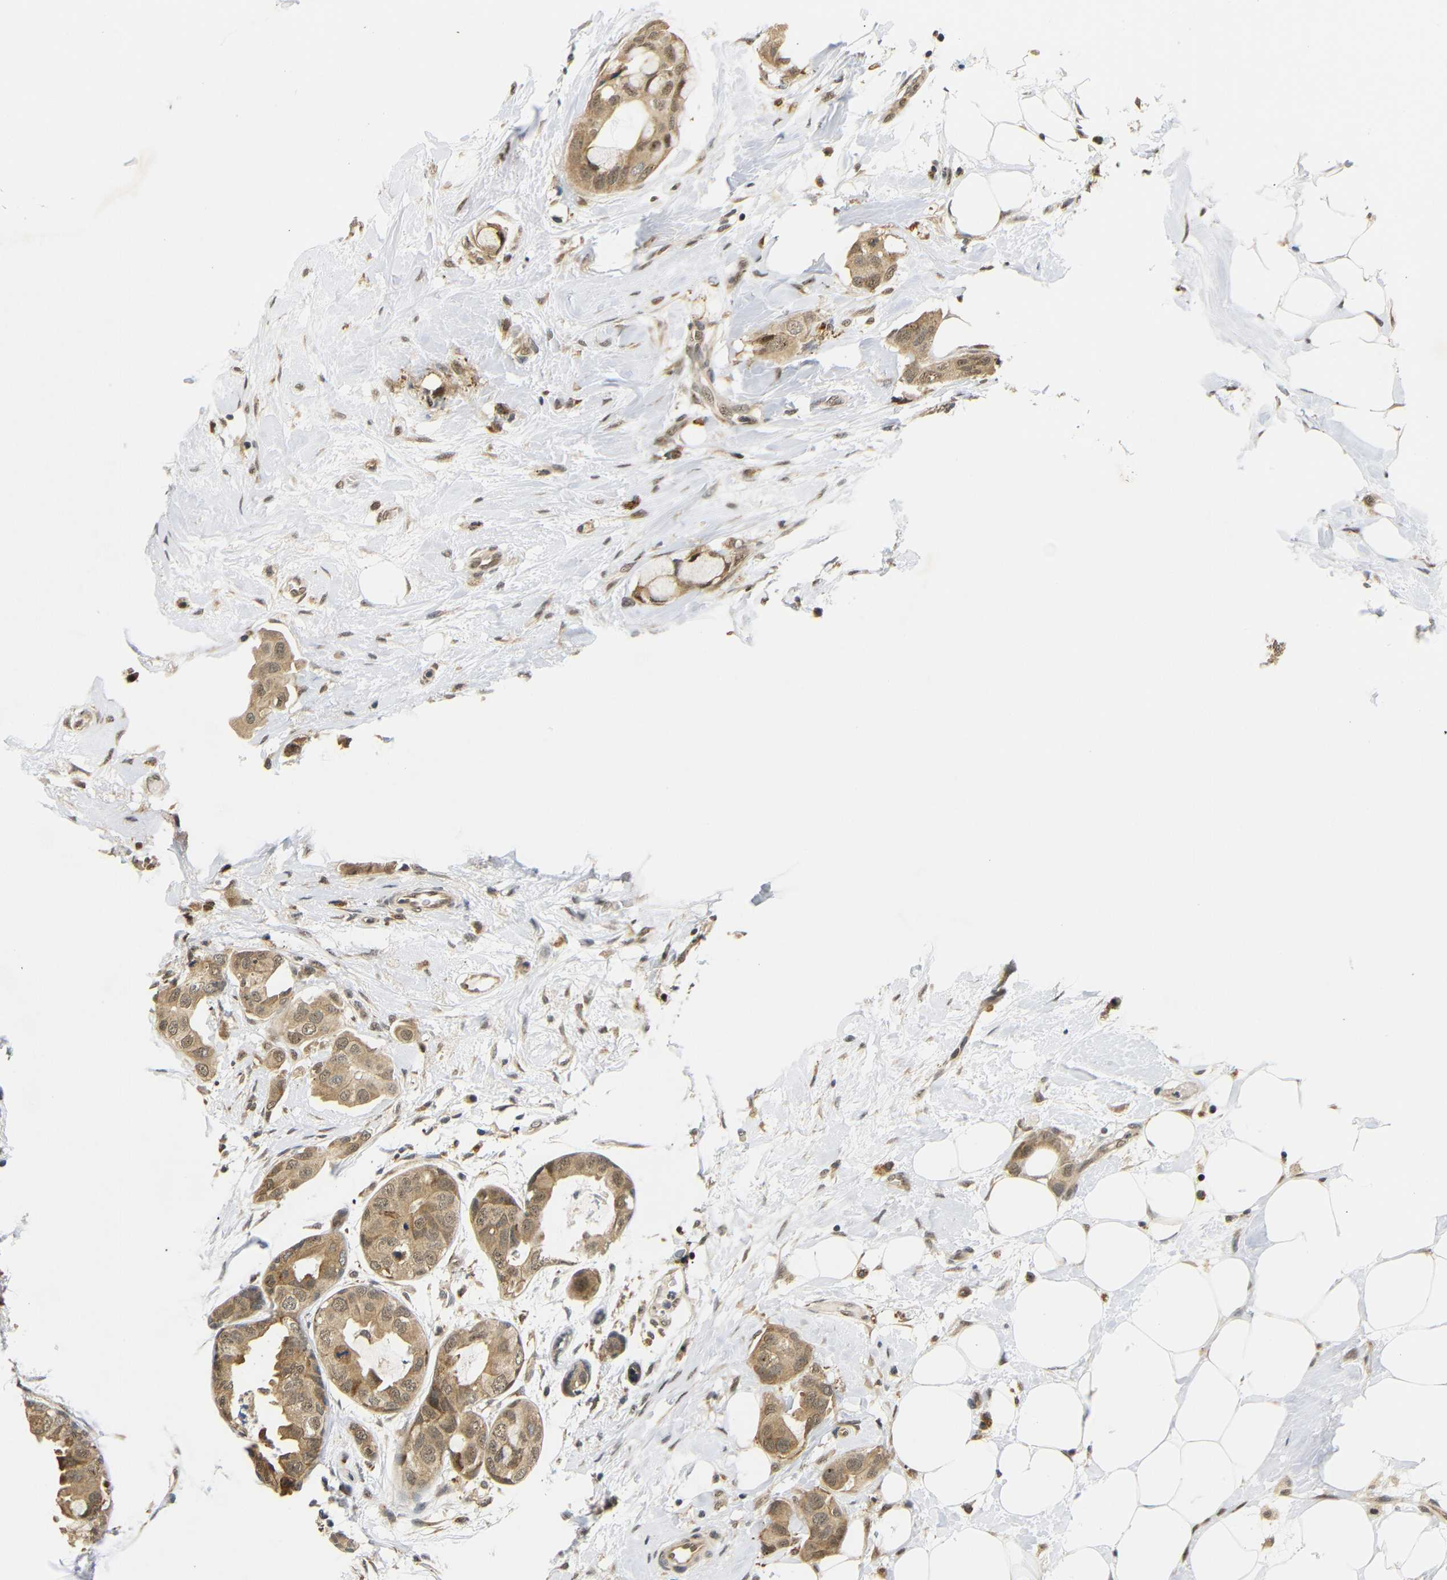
{"staining": {"intensity": "moderate", "quantity": ">75%", "location": "cytoplasmic/membranous"}, "tissue": "breast cancer", "cell_type": "Tumor cells", "image_type": "cancer", "snomed": [{"axis": "morphology", "description": "Duct carcinoma"}, {"axis": "topography", "description": "Breast"}], "caption": "Human breast cancer (invasive ductal carcinoma) stained for a protein (brown) shows moderate cytoplasmic/membranous positive expression in about >75% of tumor cells.", "gene": "GJA5", "patient": {"sex": "female", "age": 40}}